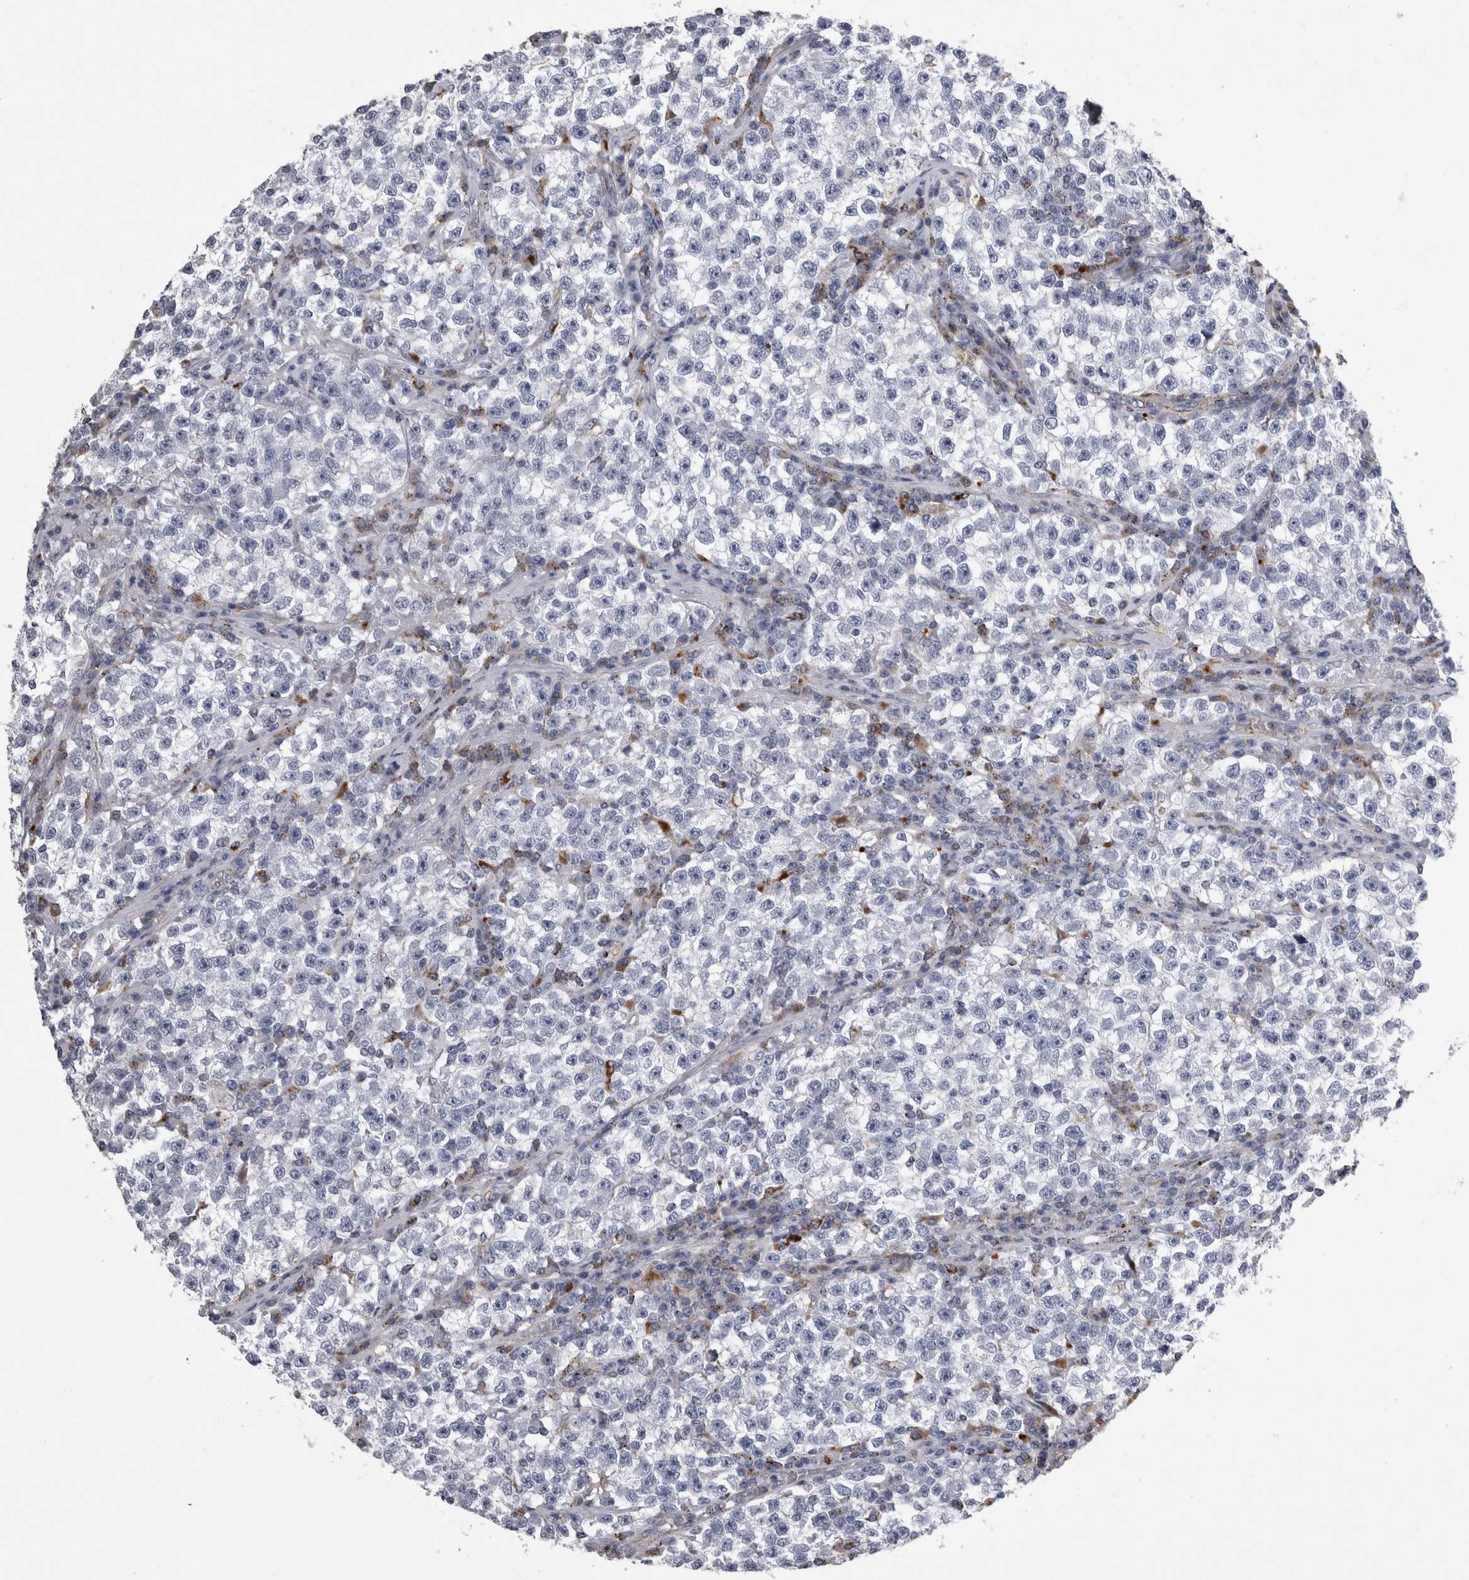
{"staining": {"intensity": "negative", "quantity": "none", "location": "none"}, "tissue": "testis cancer", "cell_type": "Tumor cells", "image_type": "cancer", "snomed": [{"axis": "morphology", "description": "Seminoma, NOS"}, {"axis": "topography", "description": "Testis"}], "caption": "Testis cancer stained for a protein using immunohistochemistry shows no staining tumor cells.", "gene": "DPP7", "patient": {"sex": "male", "age": 22}}